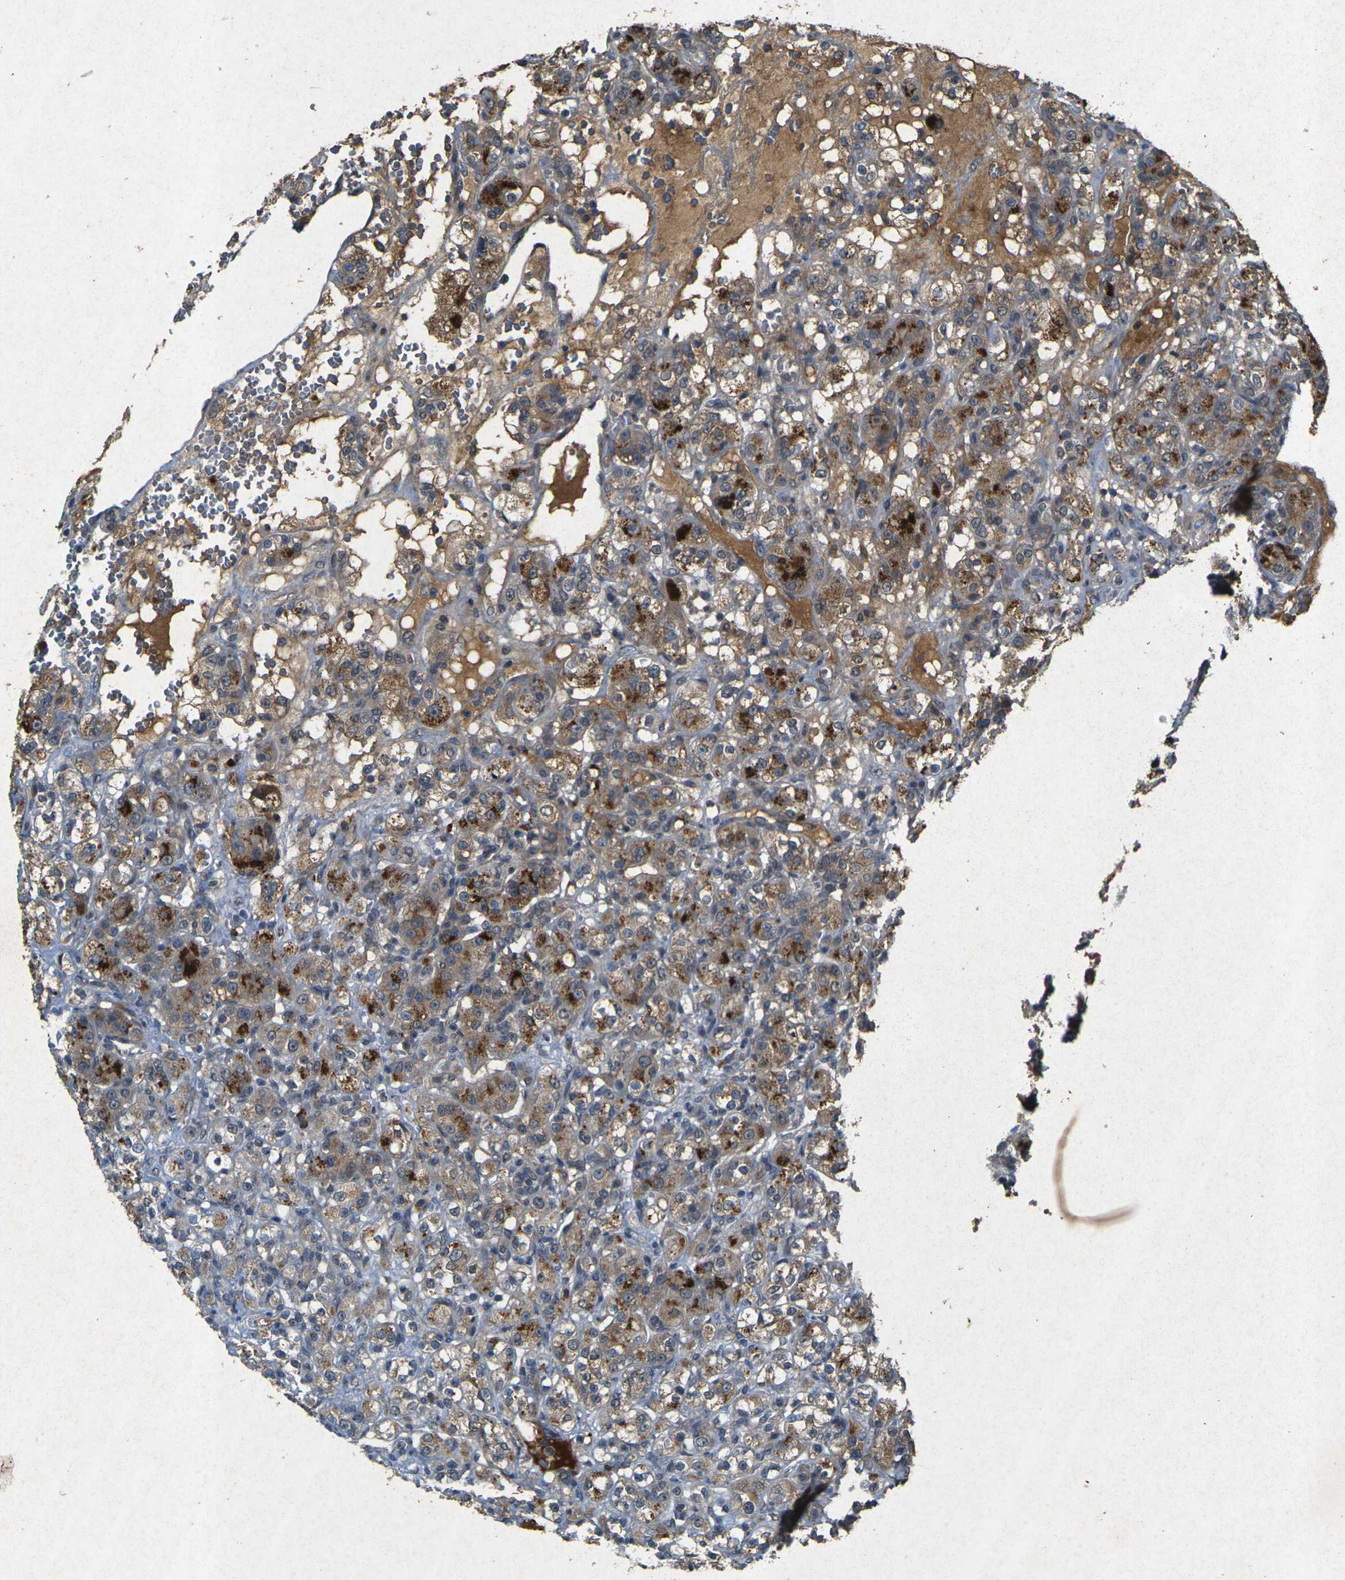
{"staining": {"intensity": "strong", "quantity": ">75%", "location": "cytoplasmic/membranous"}, "tissue": "renal cancer", "cell_type": "Tumor cells", "image_type": "cancer", "snomed": [{"axis": "morphology", "description": "Normal tissue, NOS"}, {"axis": "morphology", "description": "Adenocarcinoma, NOS"}, {"axis": "topography", "description": "Kidney"}], "caption": "Immunohistochemistry (IHC) staining of renal adenocarcinoma, which displays high levels of strong cytoplasmic/membranous staining in approximately >75% of tumor cells indicating strong cytoplasmic/membranous protein expression. The staining was performed using DAB (brown) for protein detection and nuclei were counterstained in hematoxylin (blue).", "gene": "RGMA", "patient": {"sex": "male", "age": 61}}